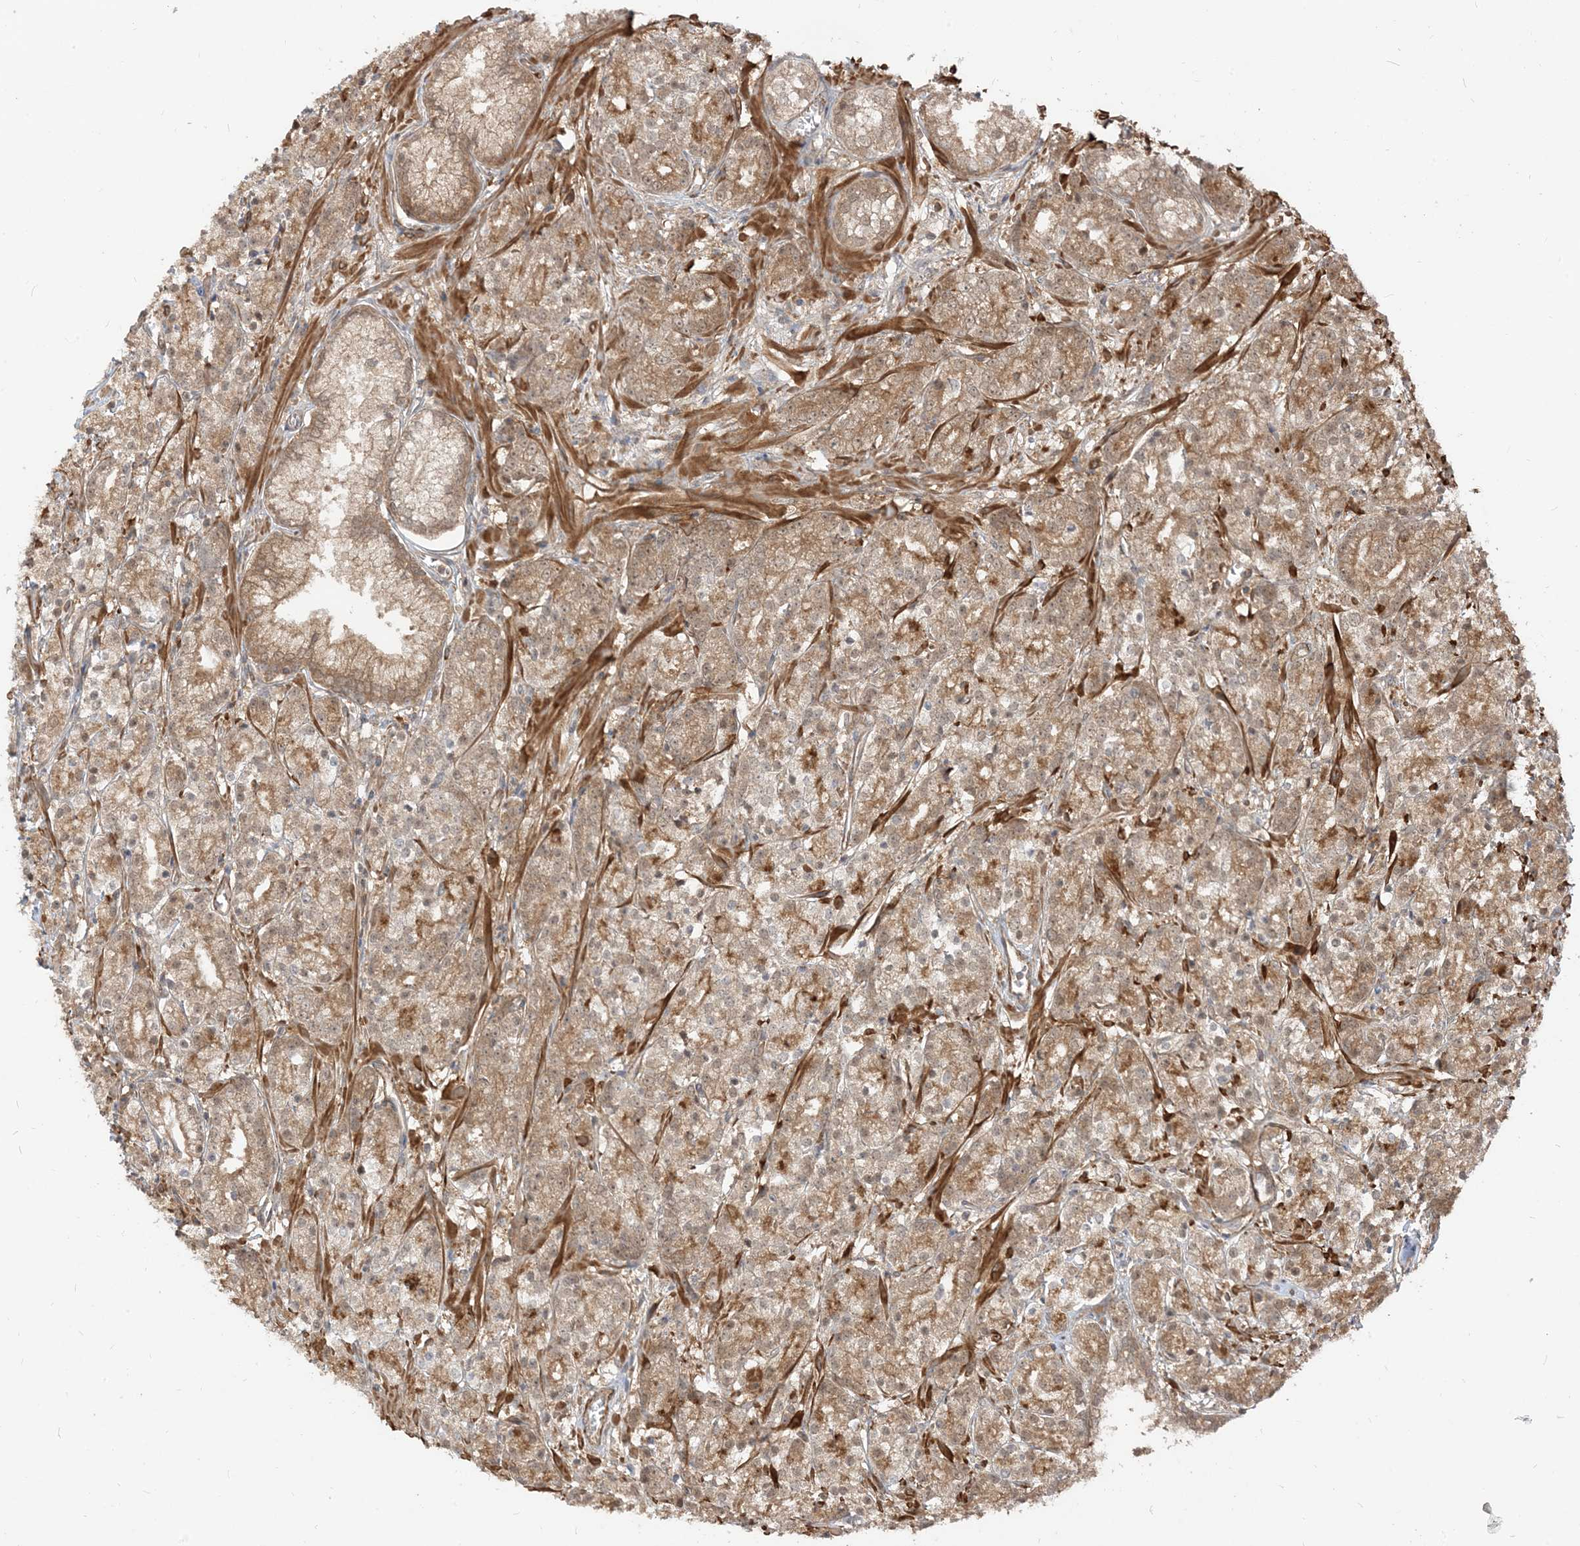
{"staining": {"intensity": "moderate", "quantity": ">75%", "location": "cytoplasmic/membranous"}, "tissue": "prostate cancer", "cell_type": "Tumor cells", "image_type": "cancer", "snomed": [{"axis": "morphology", "description": "Adenocarcinoma, High grade"}, {"axis": "topography", "description": "Prostate"}], "caption": "The photomicrograph displays a brown stain indicating the presence of a protein in the cytoplasmic/membranous of tumor cells in adenocarcinoma (high-grade) (prostate).", "gene": "TBCC", "patient": {"sex": "male", "age": 69}}